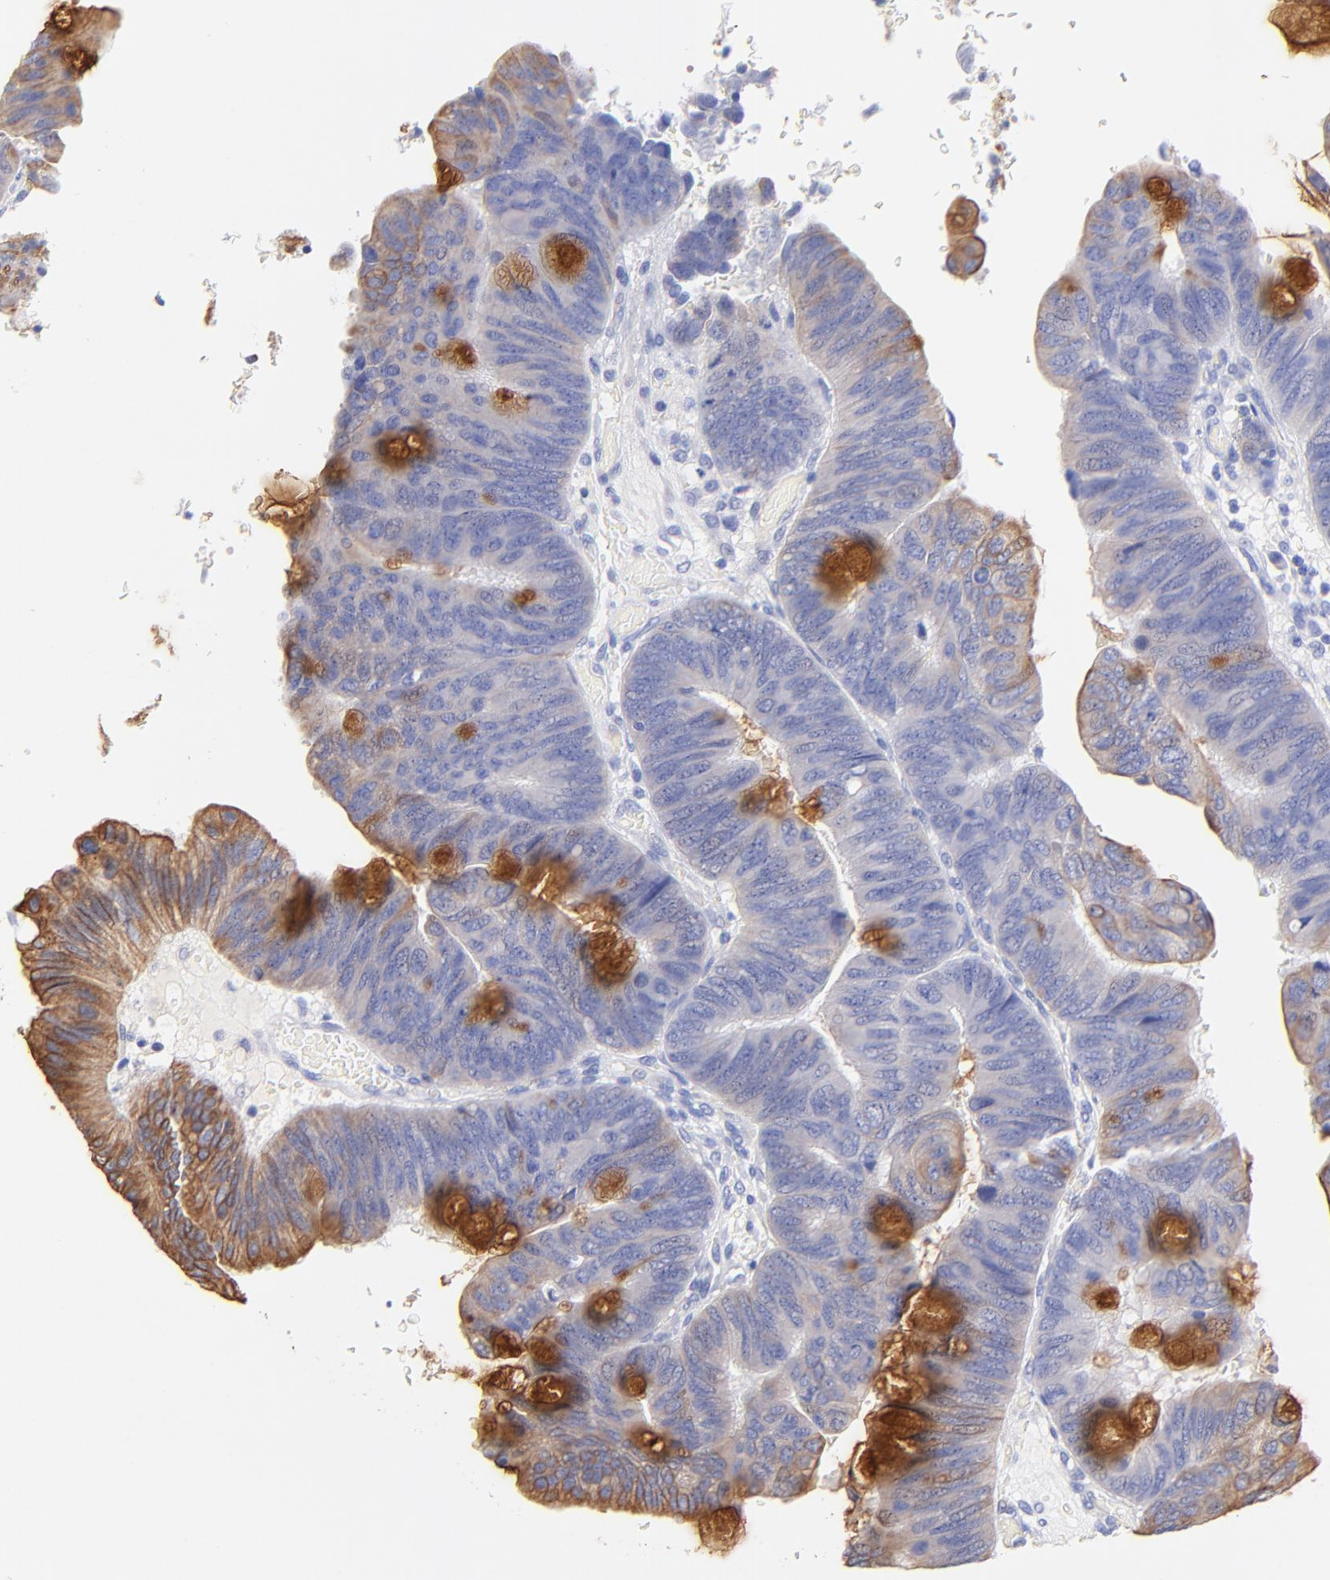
{"staining": {"intensity": "negative", "quantity": "none", "location": "none"}, "tissue": "colorectal cancer", "cell_type": "Tumor cells", "image_type": "cancer", "snomed": [{"axis": "morphology", "description": "Normal tissue, NOS"}, {"axis": "morphology", "description": "Adenocarcinoma, NOS"}, {"axis": "topography", "description": "Rectum"}], "caption": "An immunohistochemistry photomicrograph of adenocarcinoma (colorectal) is shown. There is no staining in tumor cells of adenocarcinoma (colorectal). Nuclei are stained in blue.", "gene": "RAB3A", "patient": {"sex": "male", "age": 92}}